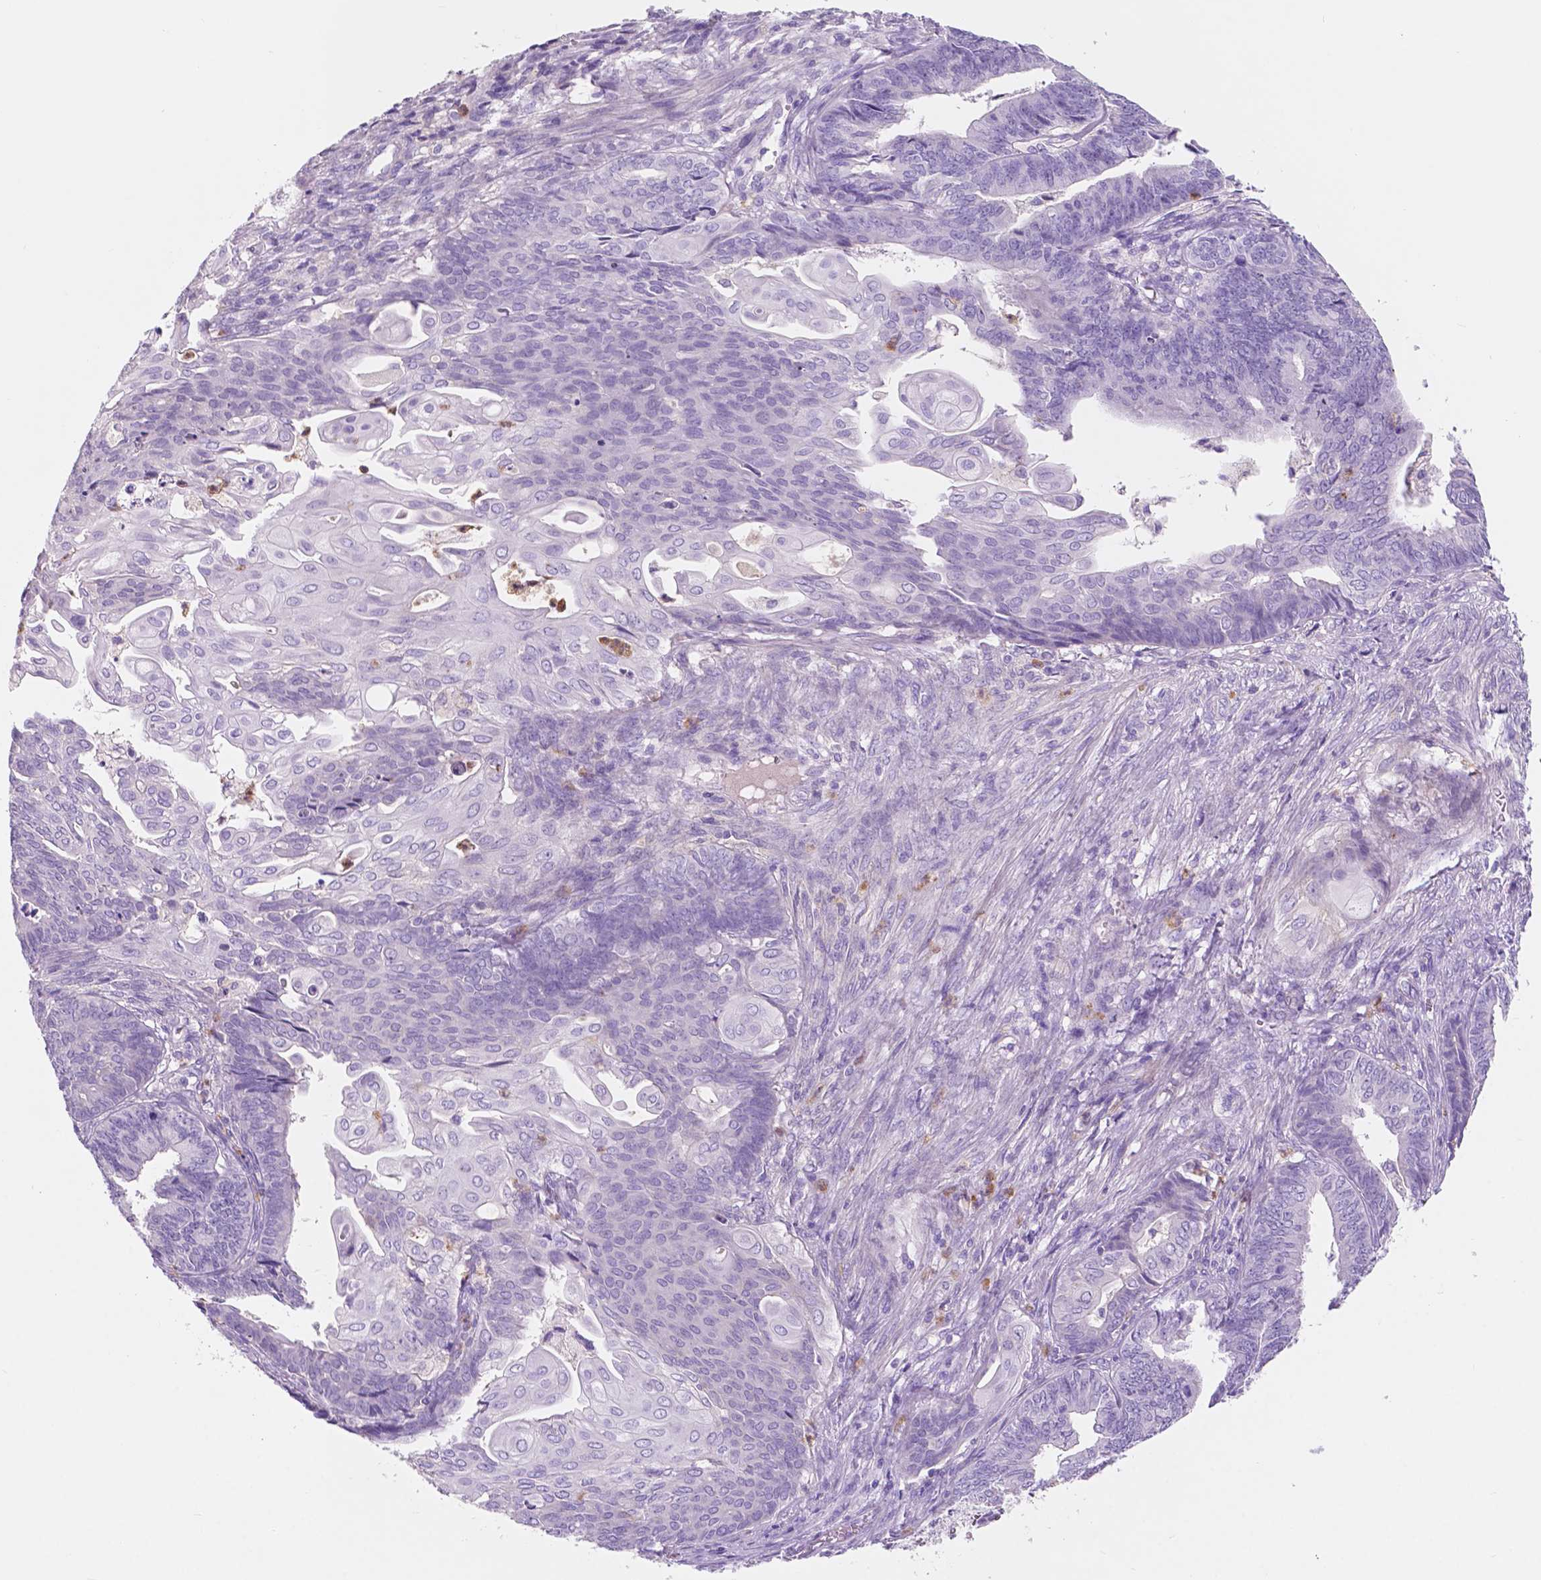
{"staining": {"intensity": "negative", "quantity": "none", "location": "none"}, "tissue": "endometrial cancer", "cell_type": "Tumor cells", "image_type": "cancer", "snomed": [{"axis": "morphology", "description": "Adenocarcinoma, NOS"}, {"axis": "topography", "description": "Endometrium"}], "caption": "Tumor cells are negative for brown protein staining in endometrial cancer (adenocarcinoma).", "gene": "CUZD1", "patient": {"sex": "female", "age": 73}}